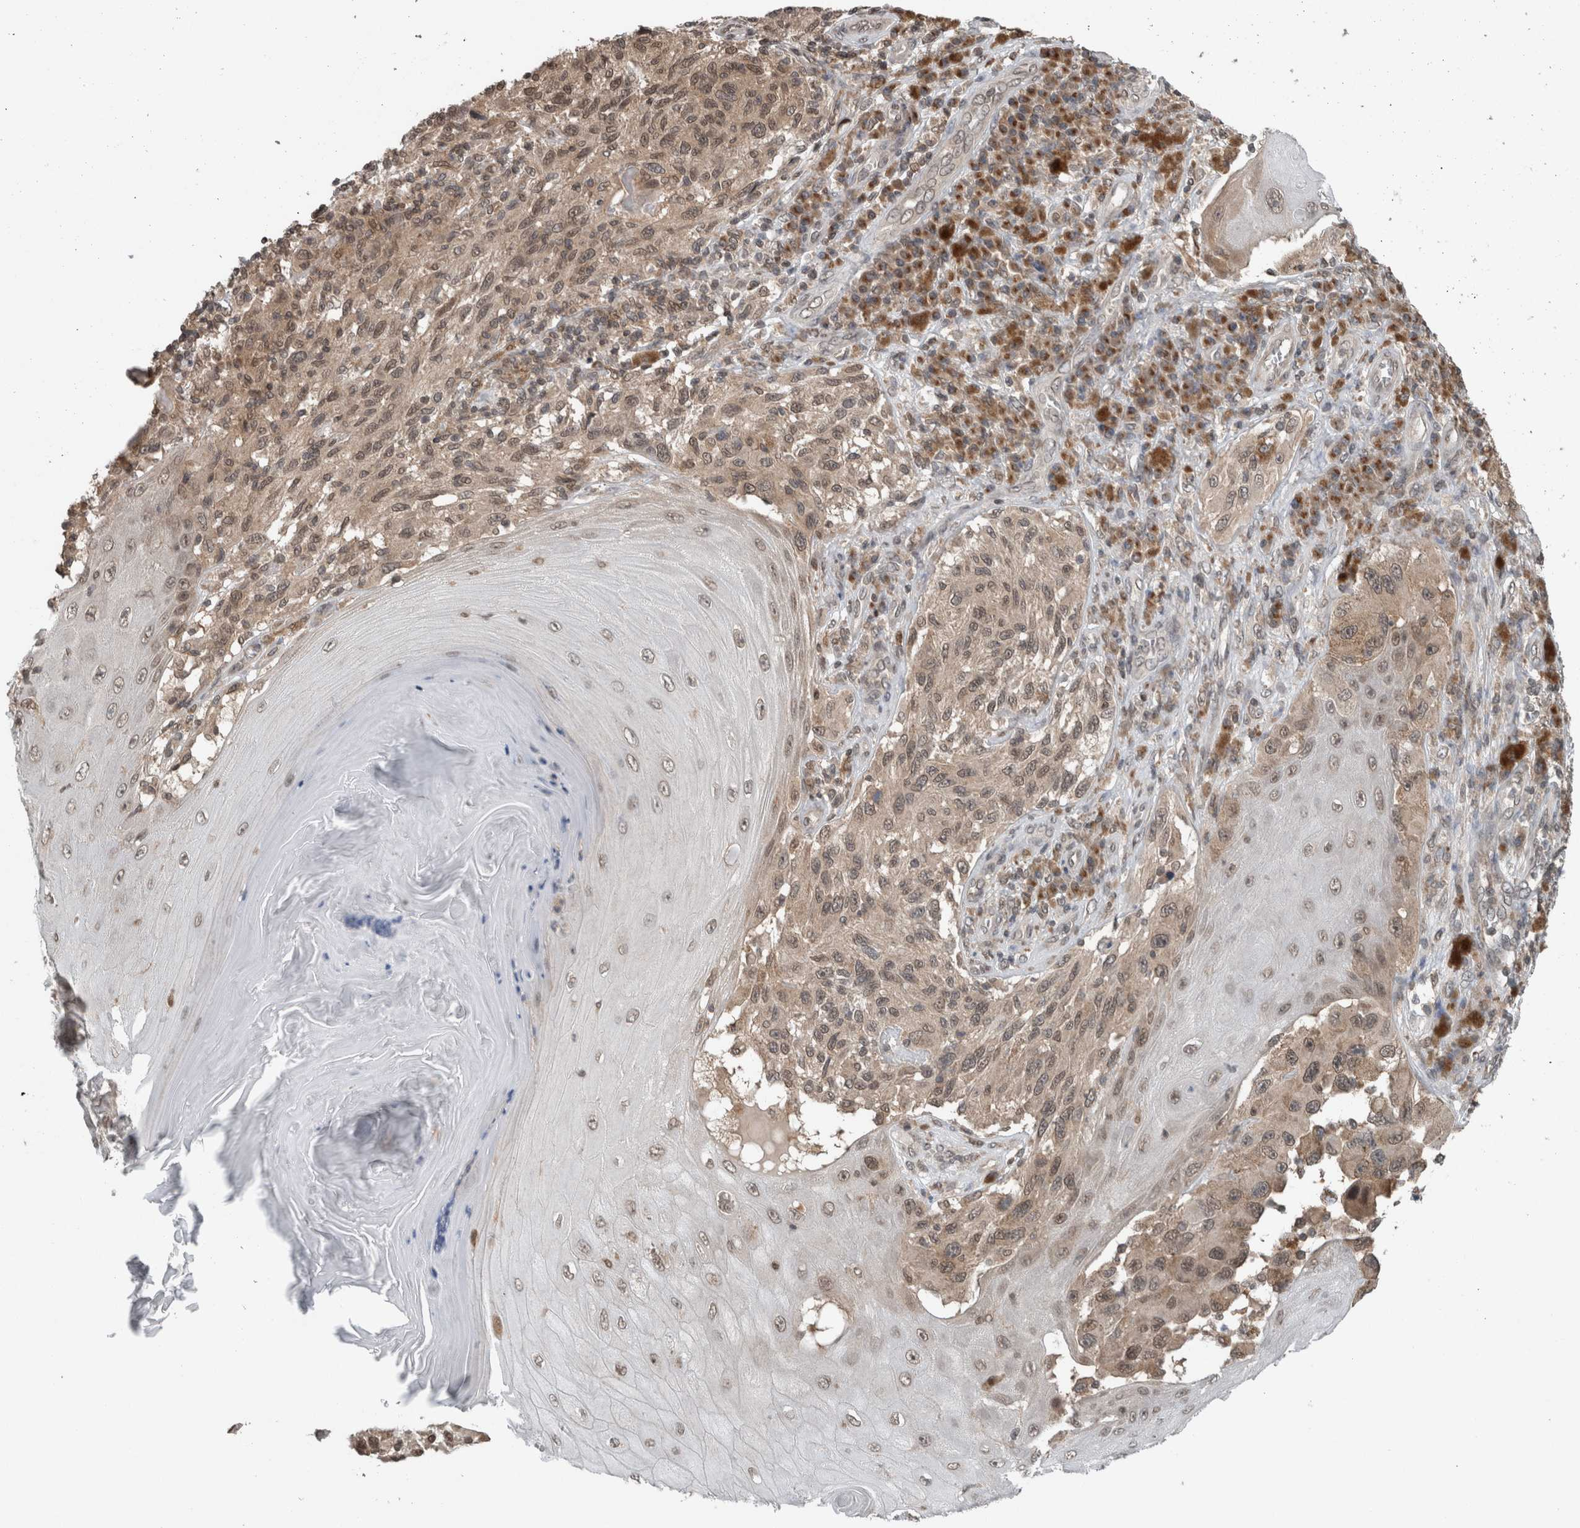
{"staining": {"intensity": "weak", "quantity": ">75%", "location": "cytoplasmic/membranous"}, "tissue": "melanoma", "cell_type": "Tumor cells", "image_type": "cancer", "snomed": [{"axis": "morphology", "description": "Malignant melanoma, NOS"}, {"axis": "topography", "description": "Skin"}], "caption": "High-power microscopy captured an IHC photomicrograph of malignant melanoma, revealing weak cytoplasmic/membranous positivity in about >75% of tumor cells.", "gene": "SPAG7", "patient": {"sex": "female", "age": 73}}